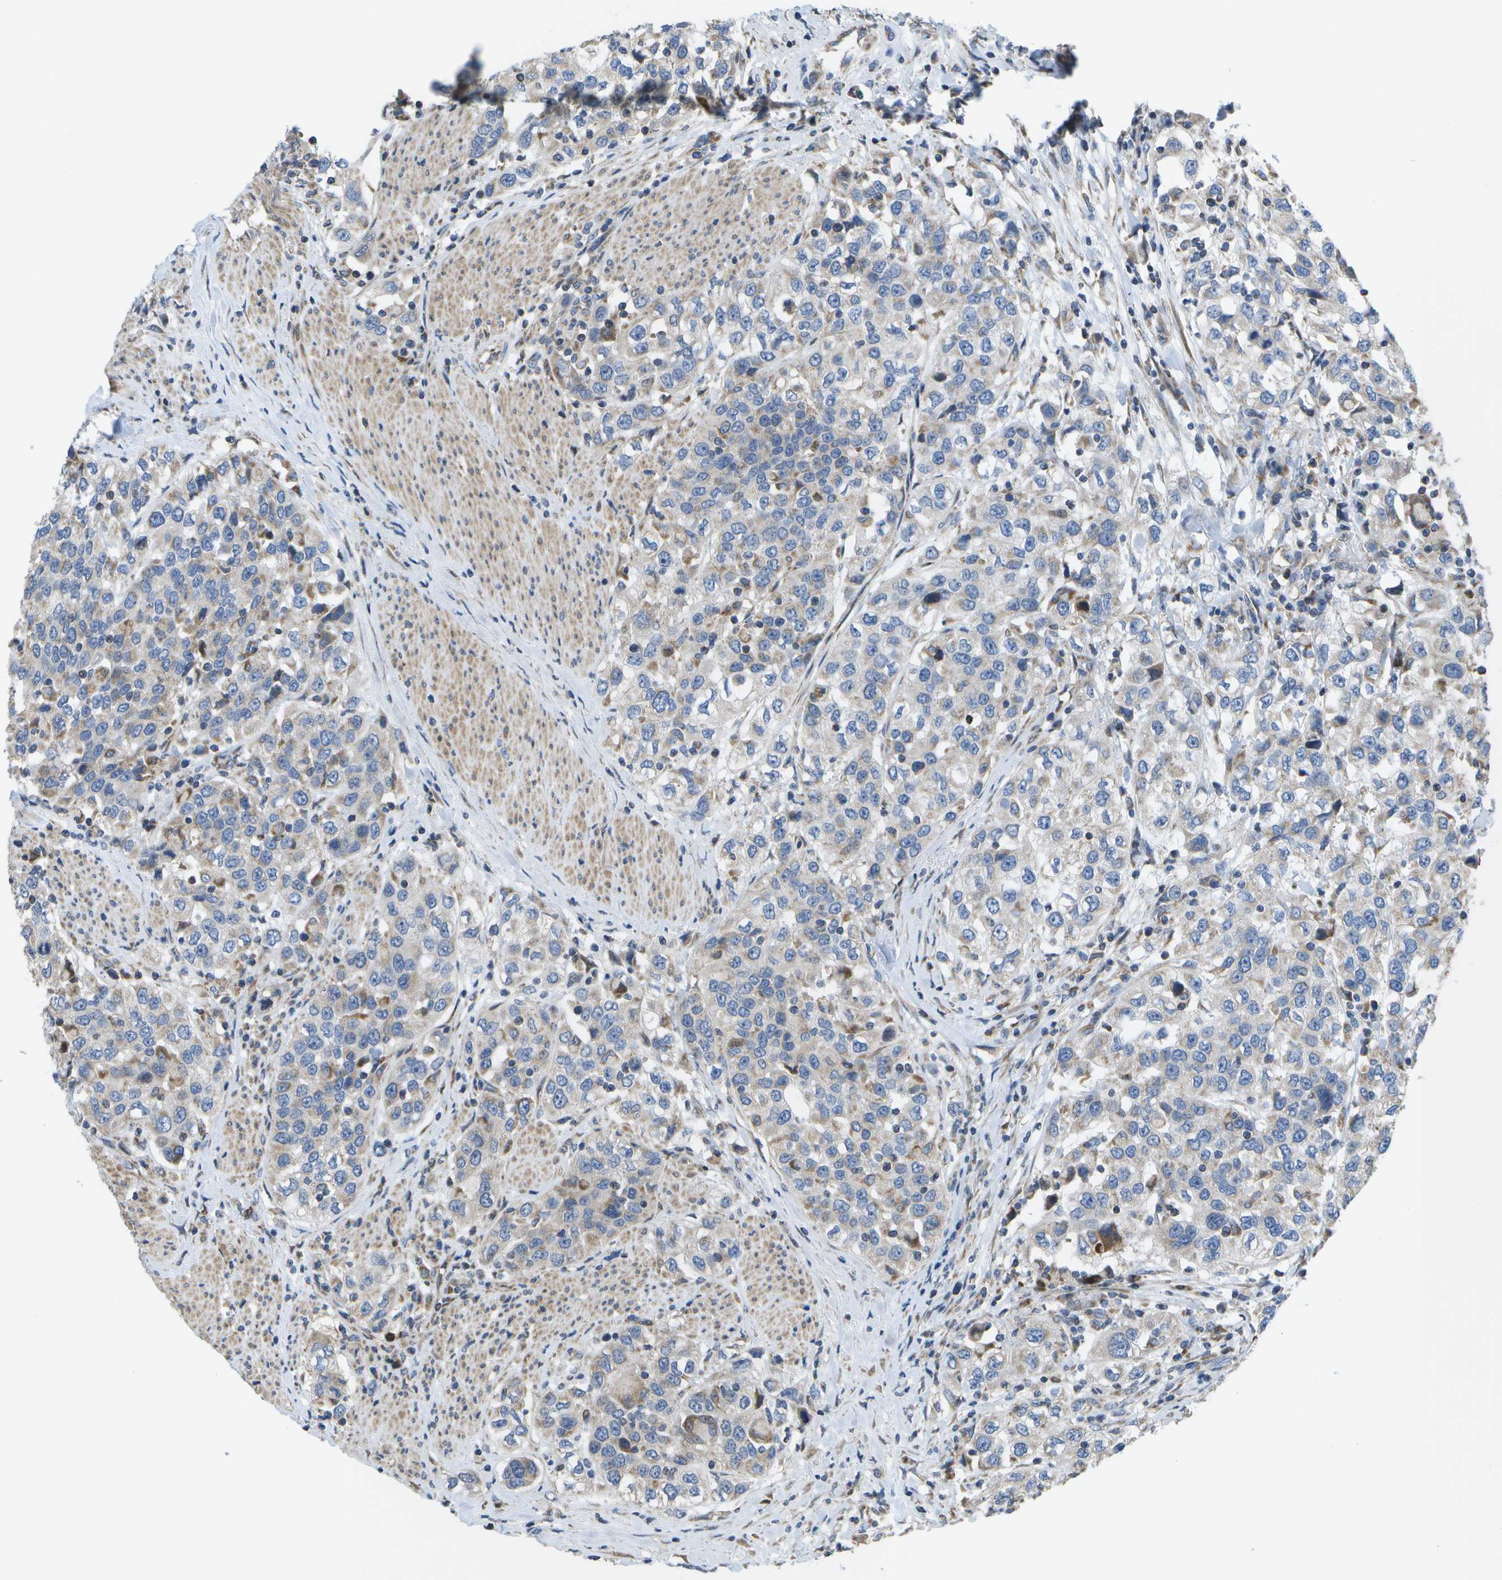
{"staining": {"intensity": "weak", "quantity": "<25%", "location": "cytoplasmic/membranous"}, "tissue": "urothelial cancer", "cell_type": "Tumor cells", "image_type": "cancer", "snomed": [{"axis": "morphology", "description": "Urothelial carcinoma, High grade"}, {"axis": "topography", "description": "Urinary bladder"}], "caption": "Image shows no protein positivity in tumor cells of urothelial cancer tissue.", "gene": "HADHA", "patient": {"sex": "female", "age": 80}}